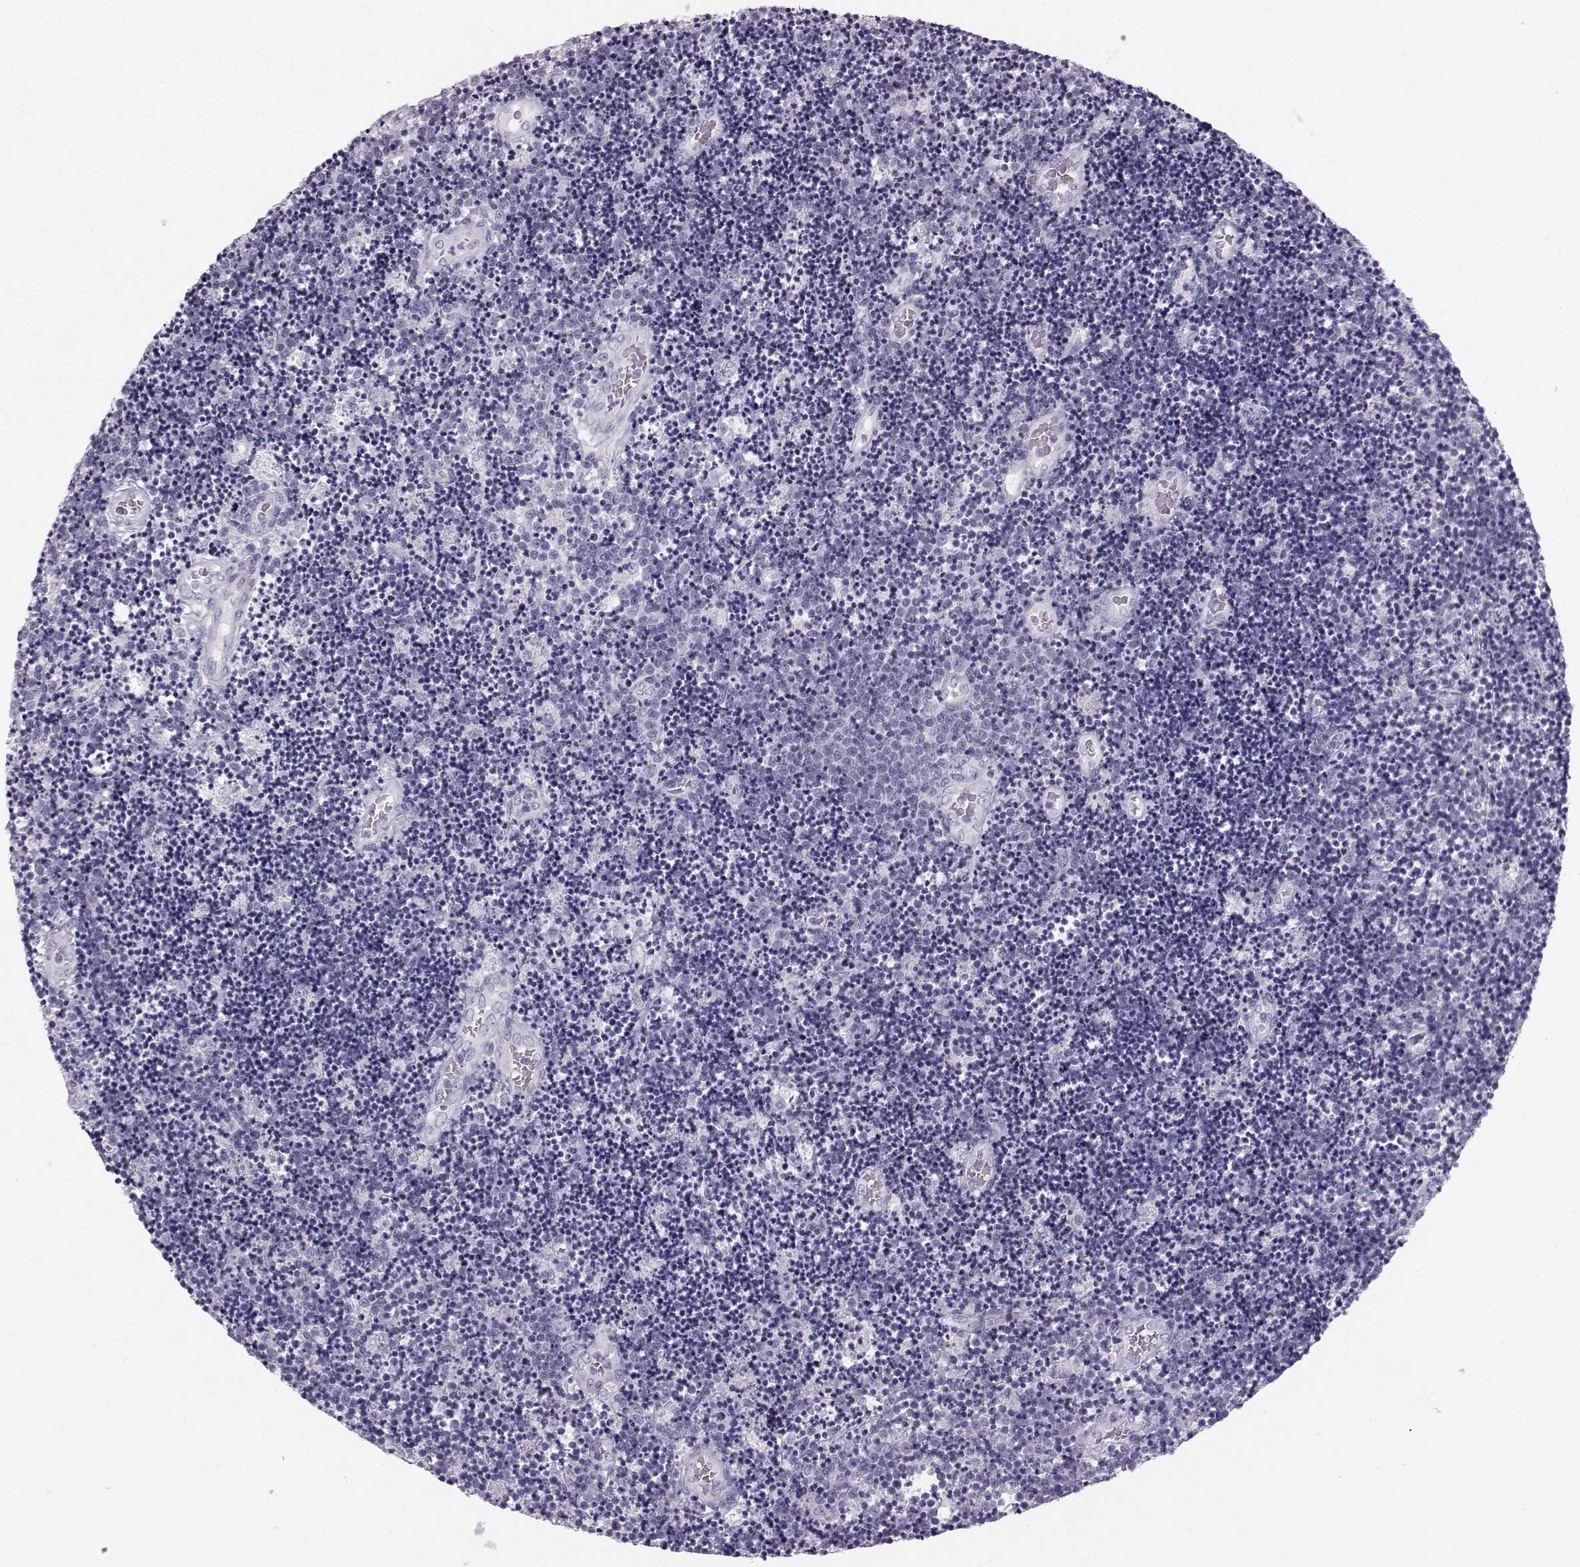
{"staining": {"intensity": "negative", "quantity": "none", "location": "none"}, "tissue": "lymphoma", "cell_type": "Tumor cells", "image_type": "cancer", "snomed": [{"axis": "morphology", "description": "Malignant lymphoma, non-Hodgkin's type, Low grade"}, {"axis": "topography", "description": "Brain"}], "caption": "The micrograph shows no significant staining in tumor cells of malignant lymphoma, non-Hodgkin's type (low-grade). The staining was performed using DAB (3,3'-diaminobenzidine) to visualize the protein expression in brown, while the nuclei were stained in blue with hematoxylin (Magnification: 20x).", "gene": "CASR", "patient": {"sex": "female", "age": 66}}